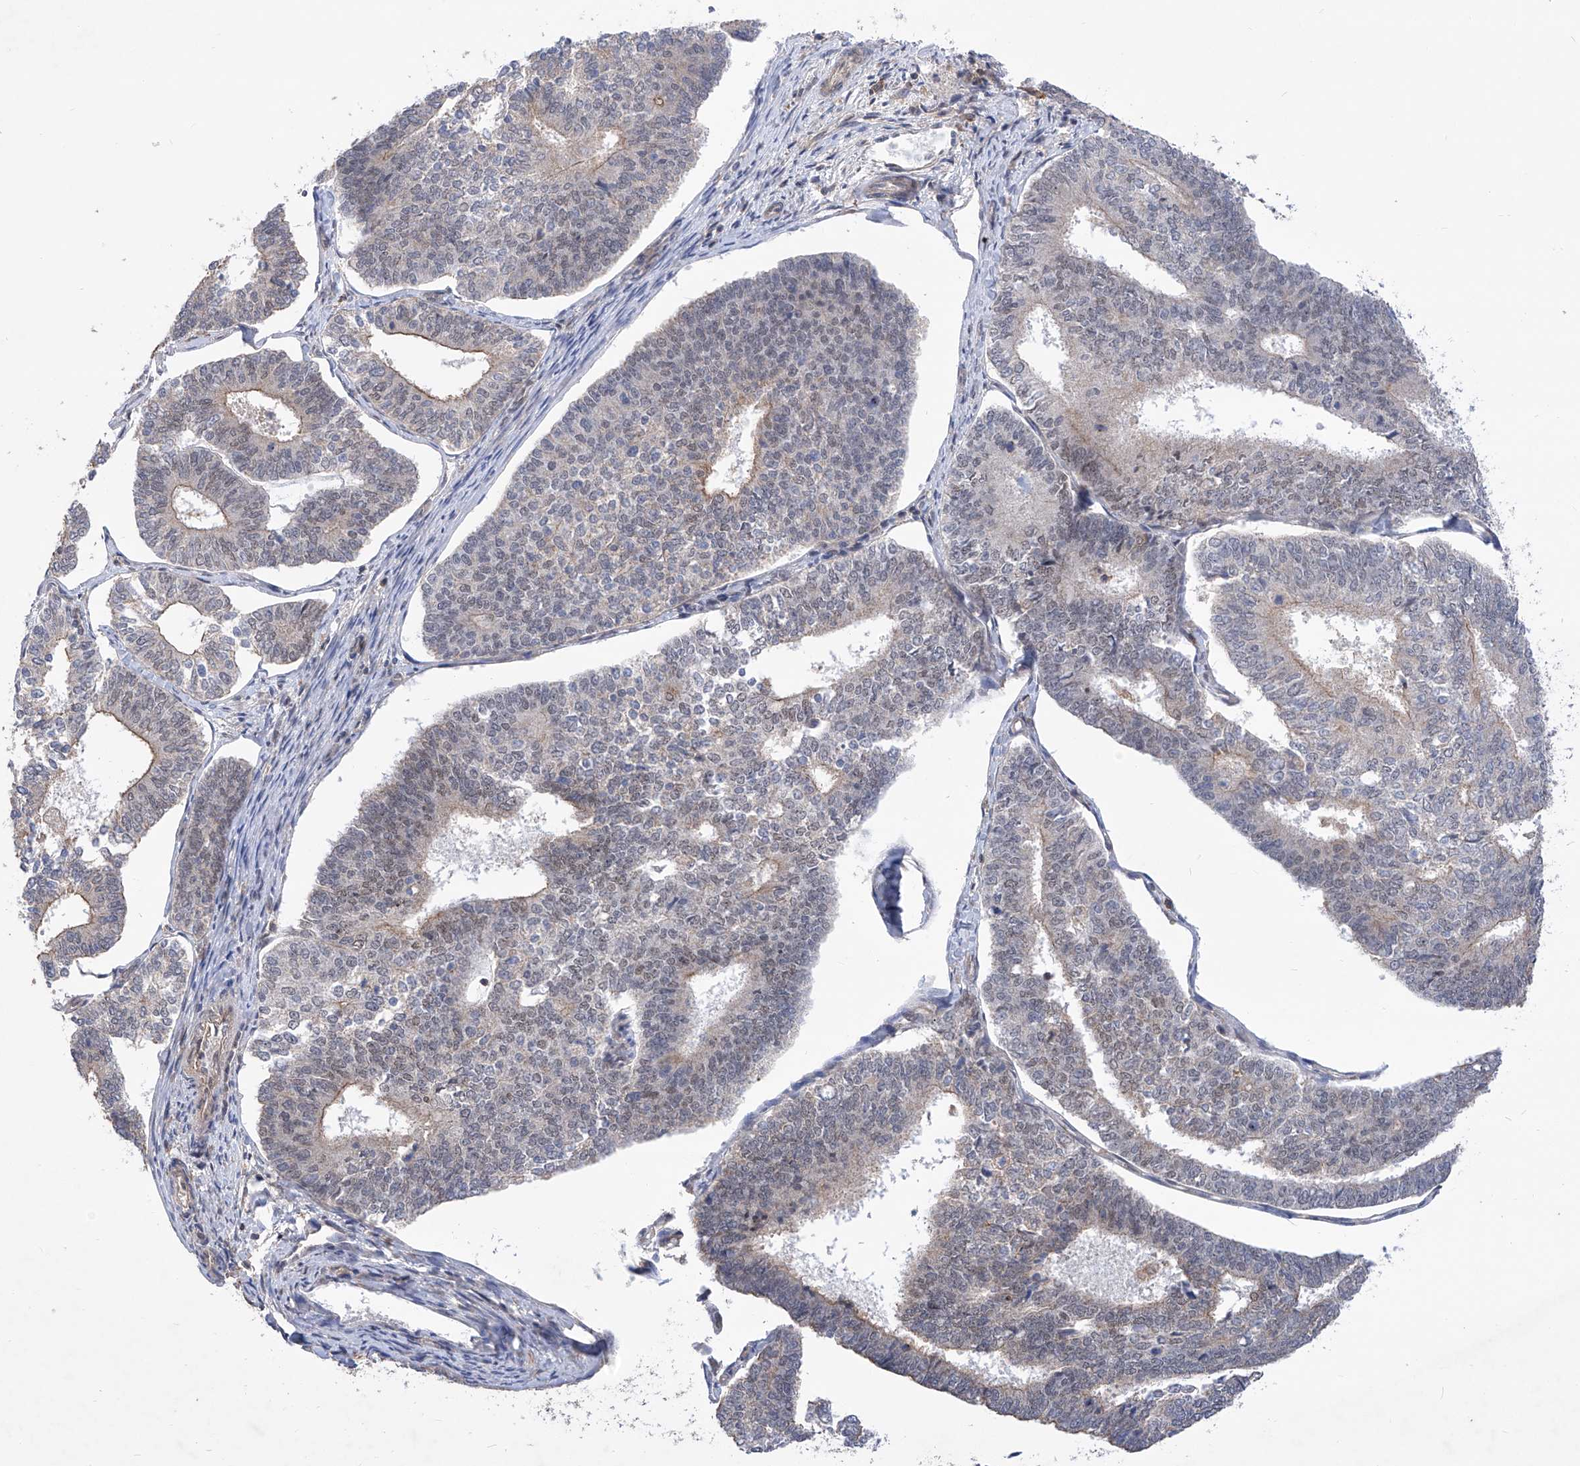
{"staining": {"intensity": "moderate", "quantity": "<25%", "location": "cytoplasmic/membranous,nuclear"}, "tissue": "endometrial cancer", "cell_type": "Tumor cells", "image_type": "cancer", "snomed": [{"axis": "morphology", "description": "Adenocarcinoma, NOS"}, {"axis": "topography", "description": "Endometrium"}], "caption": "Immunohistochemical staining of human endometrial adenocarcinoma exhibits low levels of moderate cytoplasmic/membranous and nuclear protein positivity in approximately <25% of tumor cells. The staining was performed using DAB (3,3'-diaminobenzidine) to visualize the protein expression in brown, while the nuclei were stained in blue with hematoxylin (Magnification: 20x).", "gene": "KIFC2", "patient": {"sex": "female", "age": 70}}